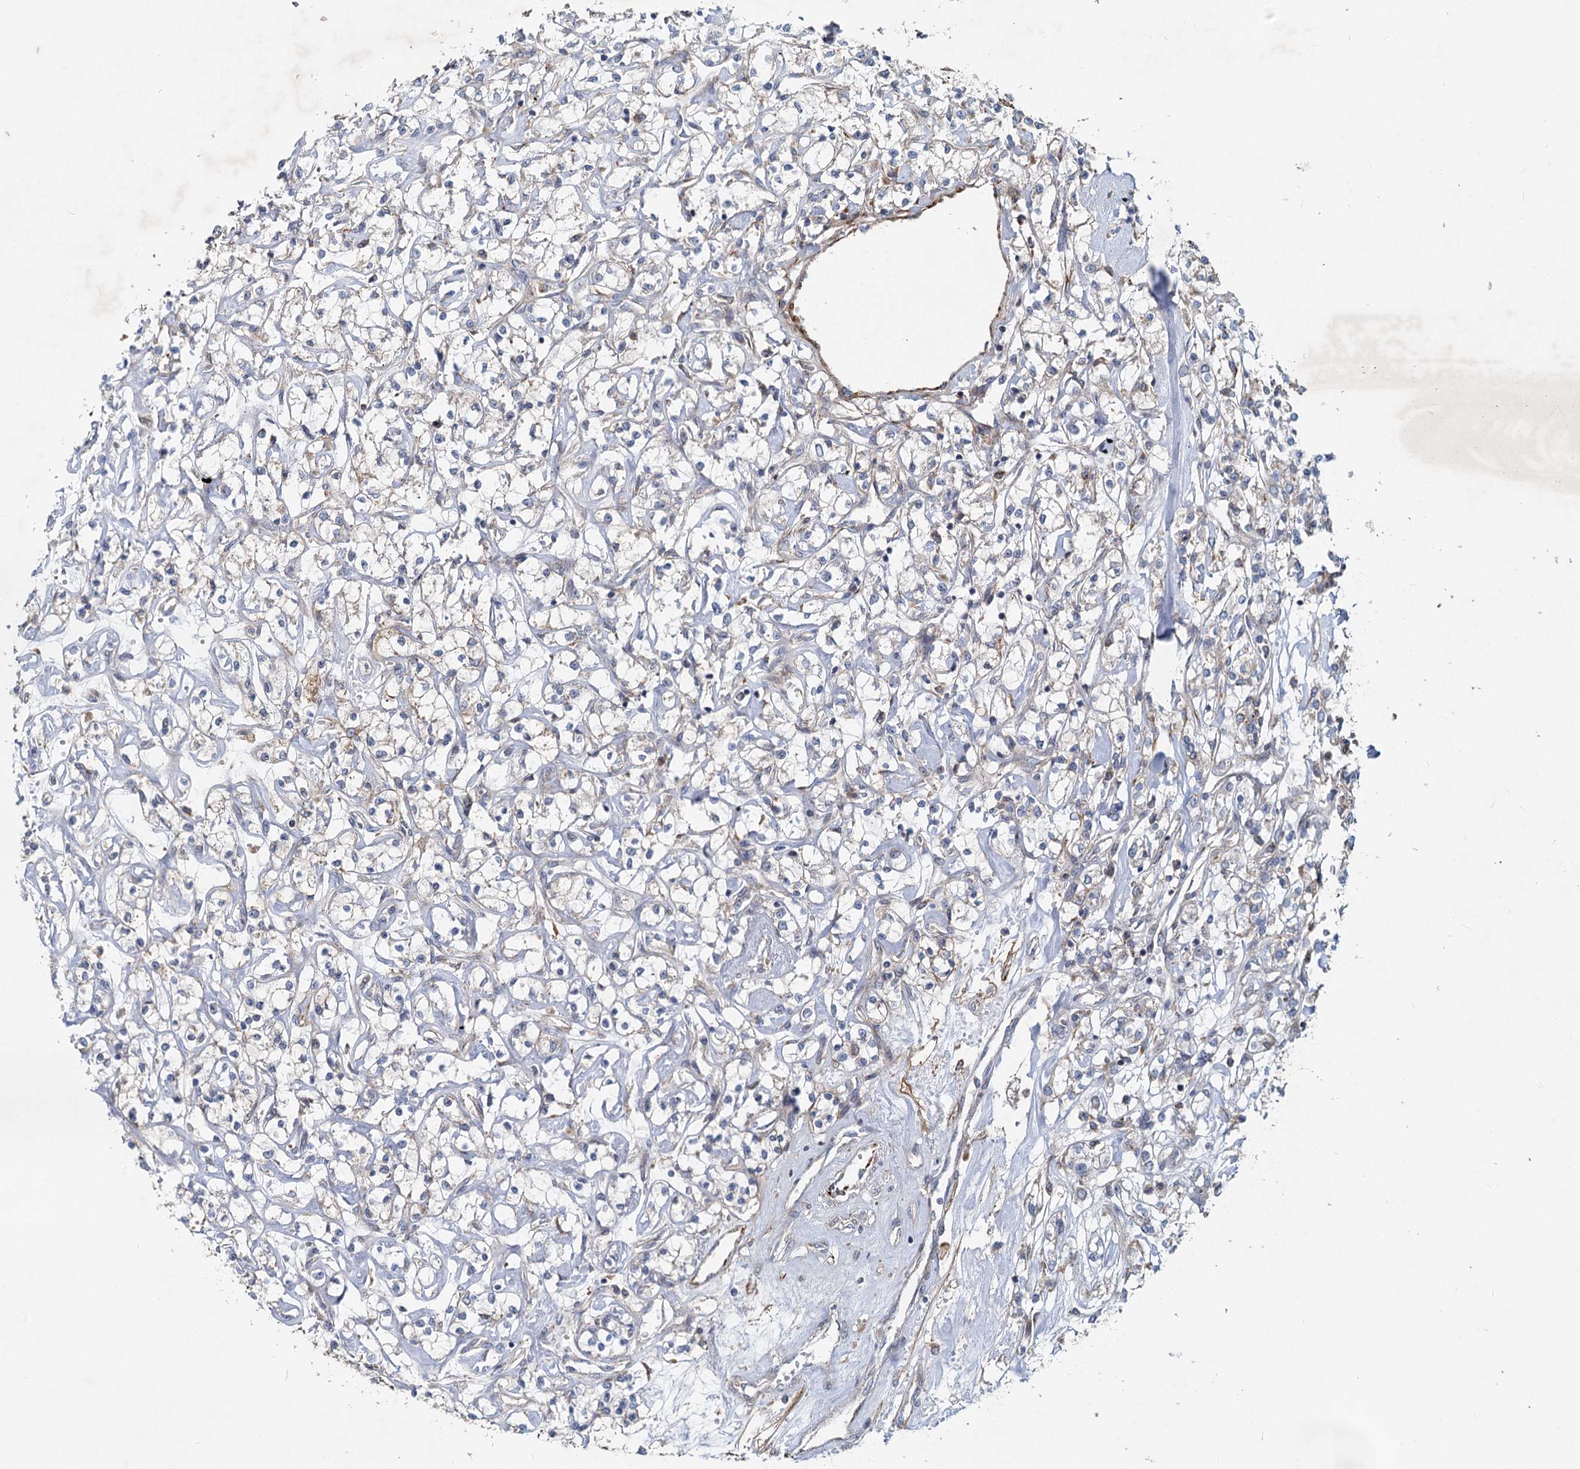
{"staining": {"intensity": "weak", "quantity": "25%-75%", "location": "cytoplasmic/membranous"}, "tissue": "renal cancer", "cell_type": "Tumor cells", "image_type": "cancer", "snomed": [{"axis": "morphology", "description": "Adenocarcinoma, NOS"}, {"axis": "topography", "description": "Kidney"}], "caption": "A histopathology image of renal cancer stained for a protein exhibits weak cytoplasmic/membranous brown staining in tumor cells.", "gene": "ADCY2", "patient": {"sex": "female", "age": 59}}